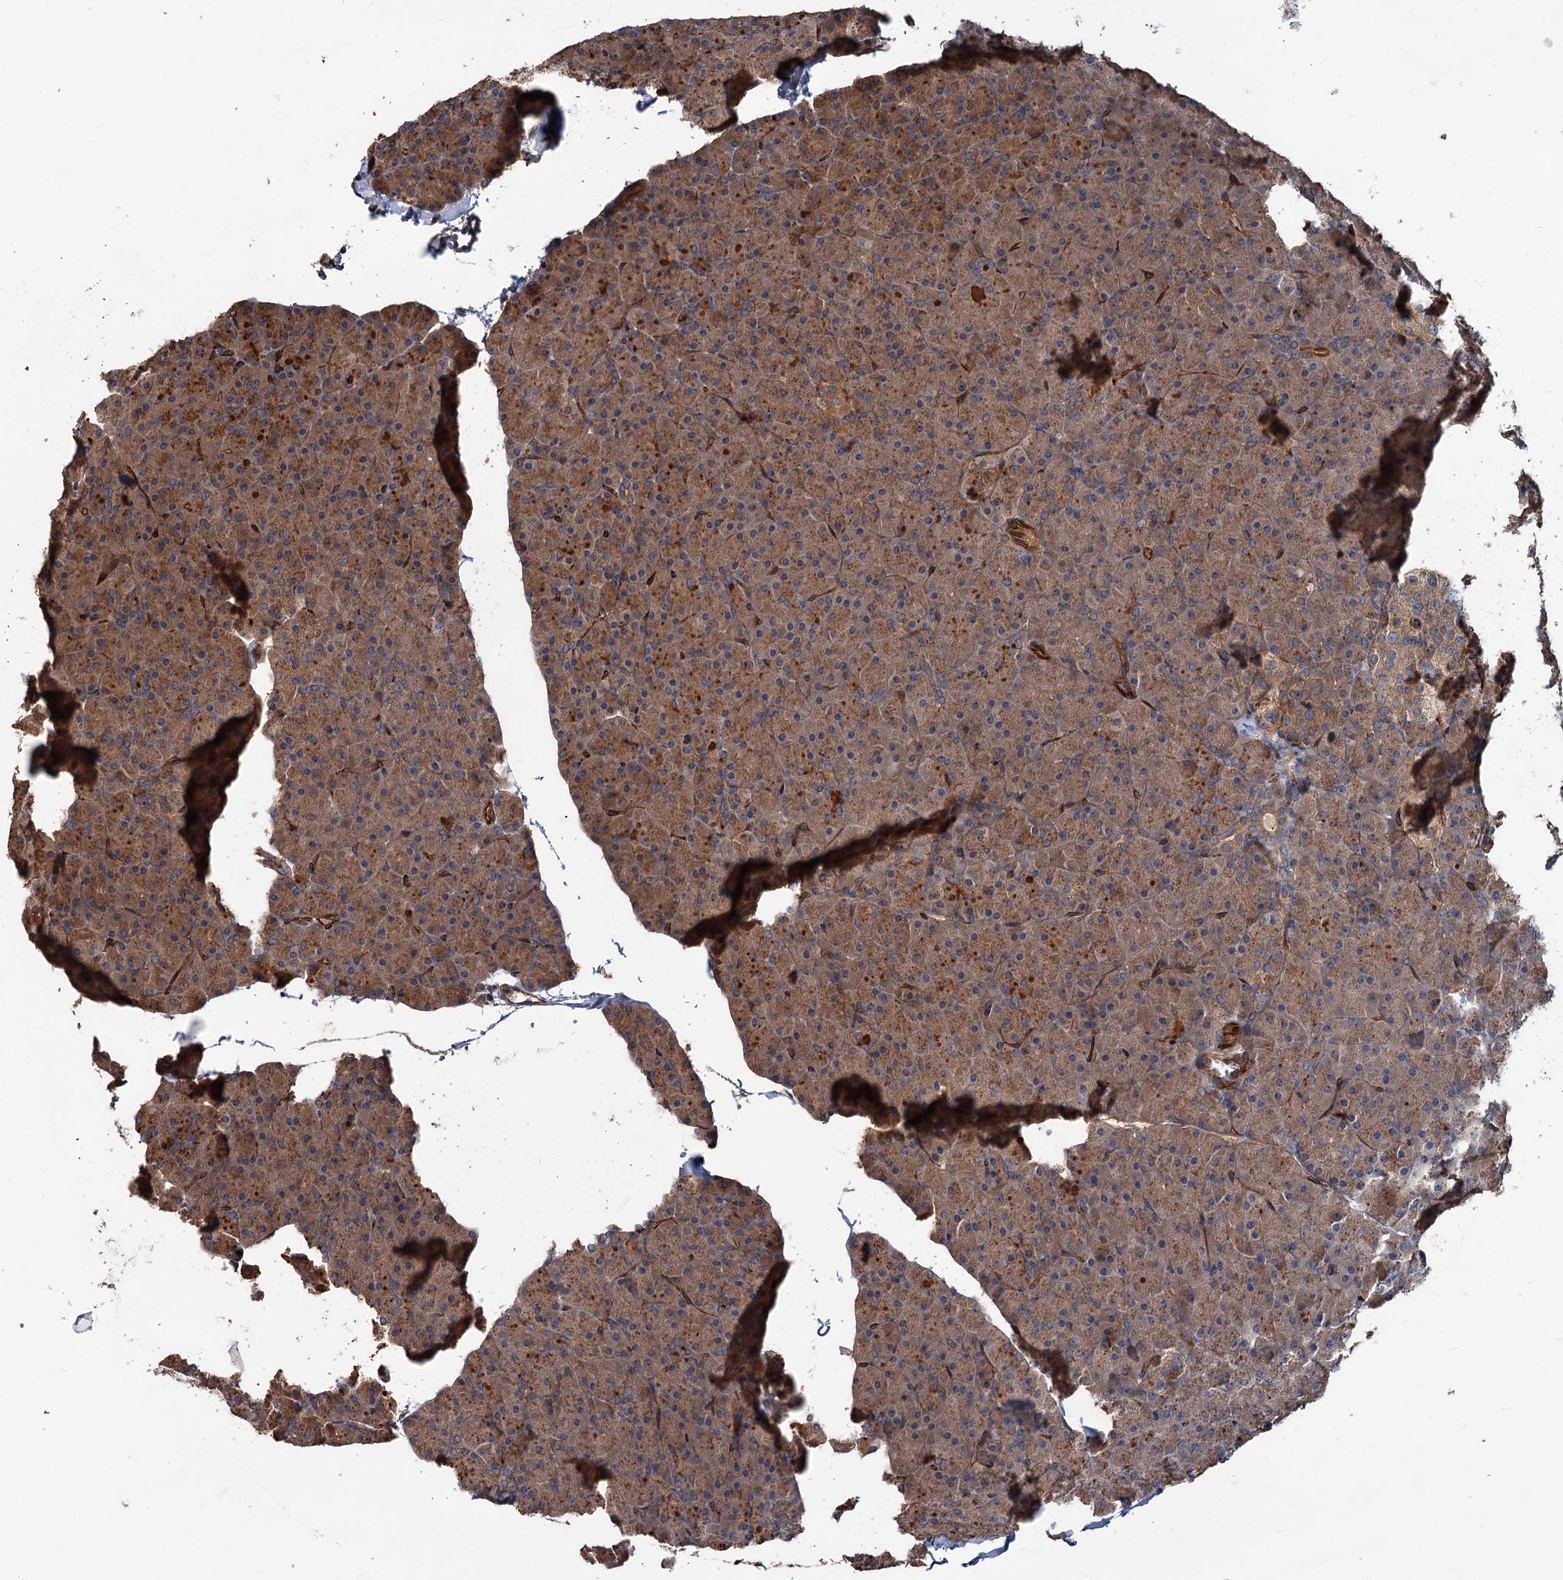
{"staining": {"intensity": "moderate", "quantity": ">75%", "location": "cytoplasmic/membranous"}, "tissue": "pancreas", "cell_type": "Exocrine glandular cells", "image_type": "normal", "snomed": [{"axis": "morphology", "description": "Normal tissue, NOS"}, {"axis": "topography", "description": "Pancreas"}], "caption": "Exocrine glandular cells display moderate cytoplasmic/membranous positivity in approximately >75% of cells in benign pancreas.", "gene": "PKN2", "patient": {"sex": "male", "age": 36}}